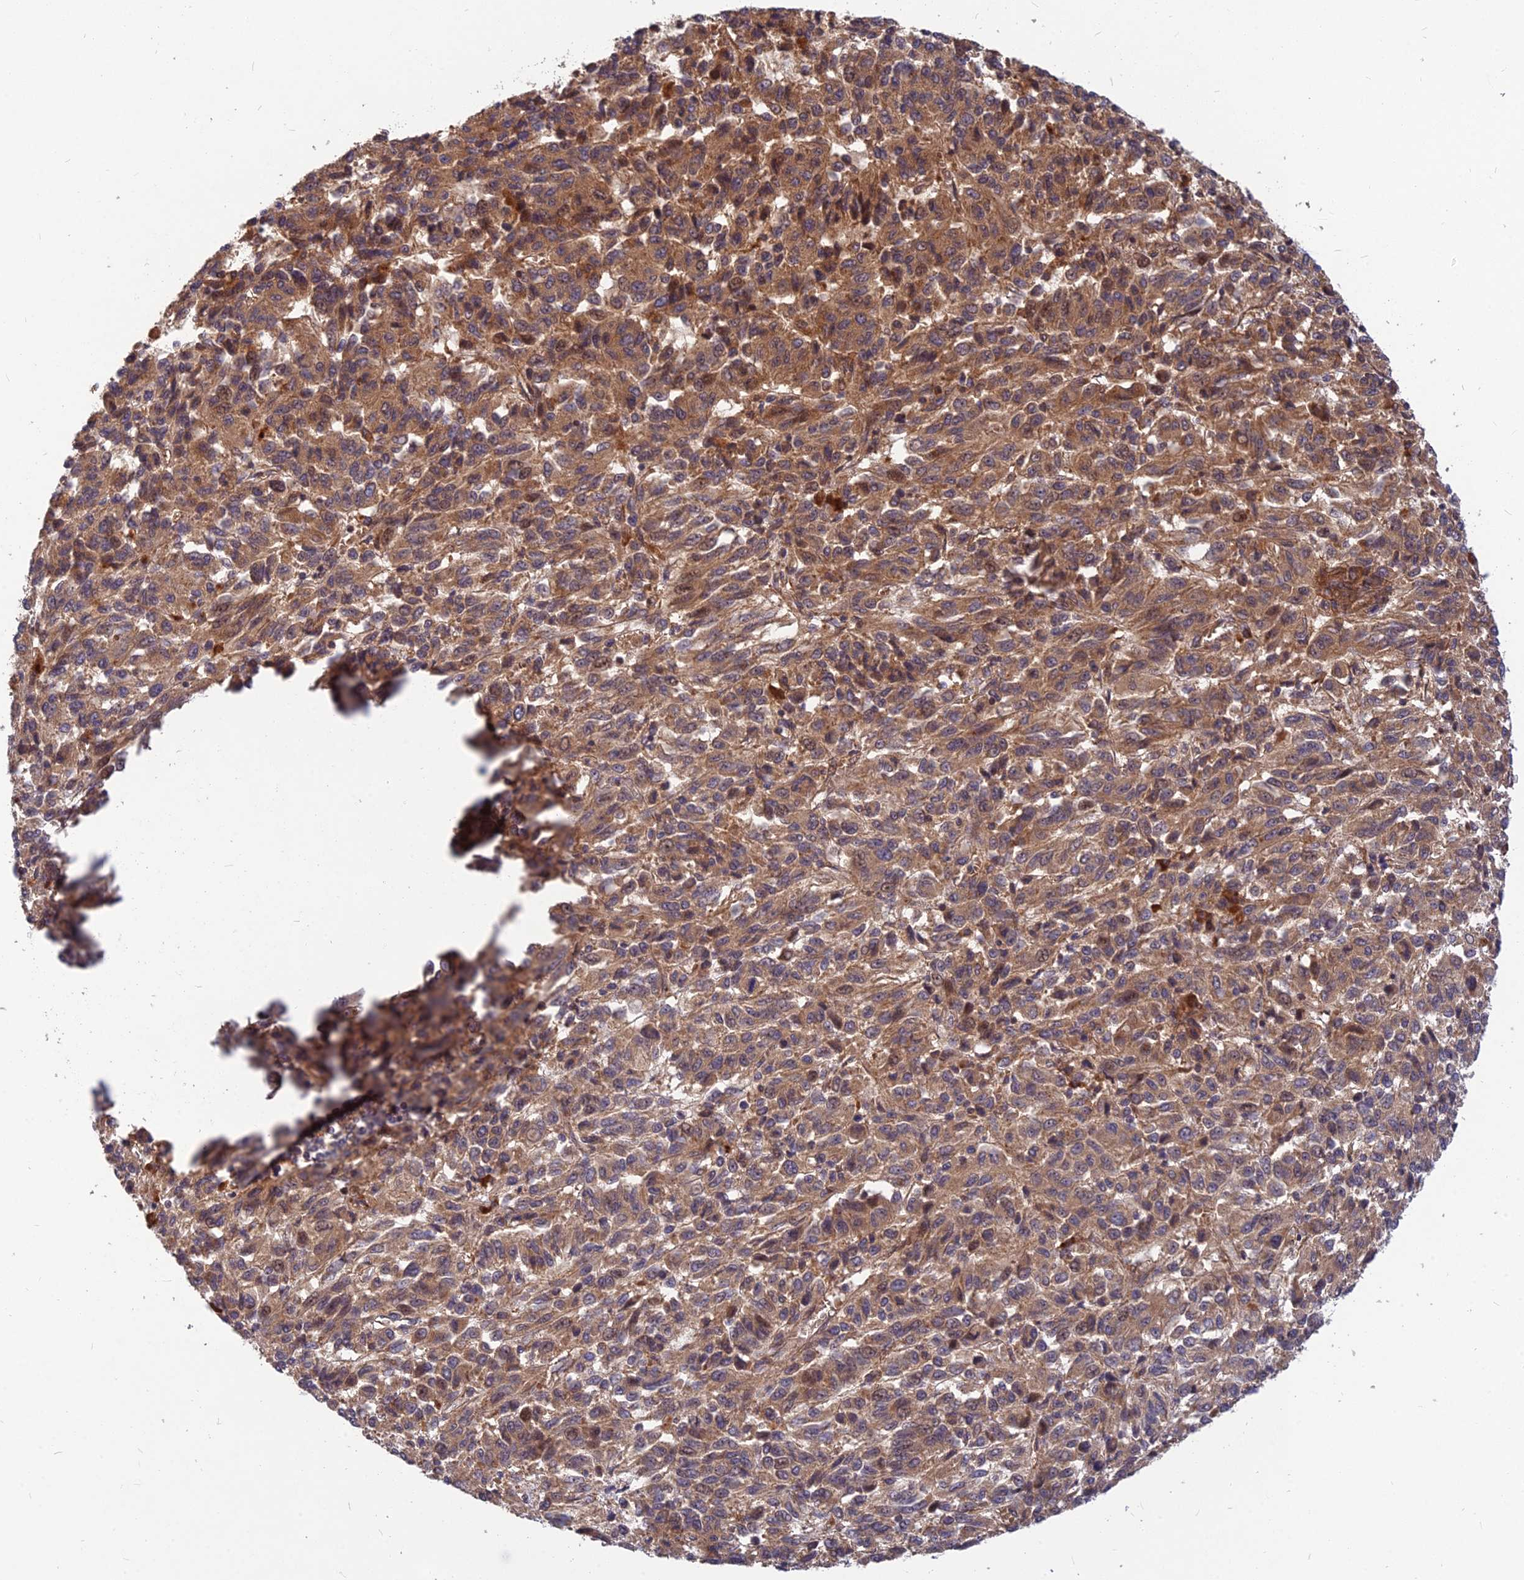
{"staining": {"intensity": "moderate", "quantity": ">75%", "location": "cytoplasmic/membranous"}, "tissue": "melanoma", "cell_type": "Tumor cells", "image_type": "cancer", "snomed": [{"axis": "morphology", "description": "Malignant melanoma, Metastatic site"}, {"axis": "topography", "description": "Lung"}], "caption": "Immunohistochemical staining of human malignant melanoma (metastatic site) demonstrates medium levels of moderate cytoplasmic/membranous positivity in about >75% of tumor cells. Using DAB (3,3'-diaminobenzidine) (brown) and hematoxylin (blue) stains, captured at high magnification using brightfield microscopy.", "gene": "RELCH", "patient": {"sex": "male", "age": 64}}